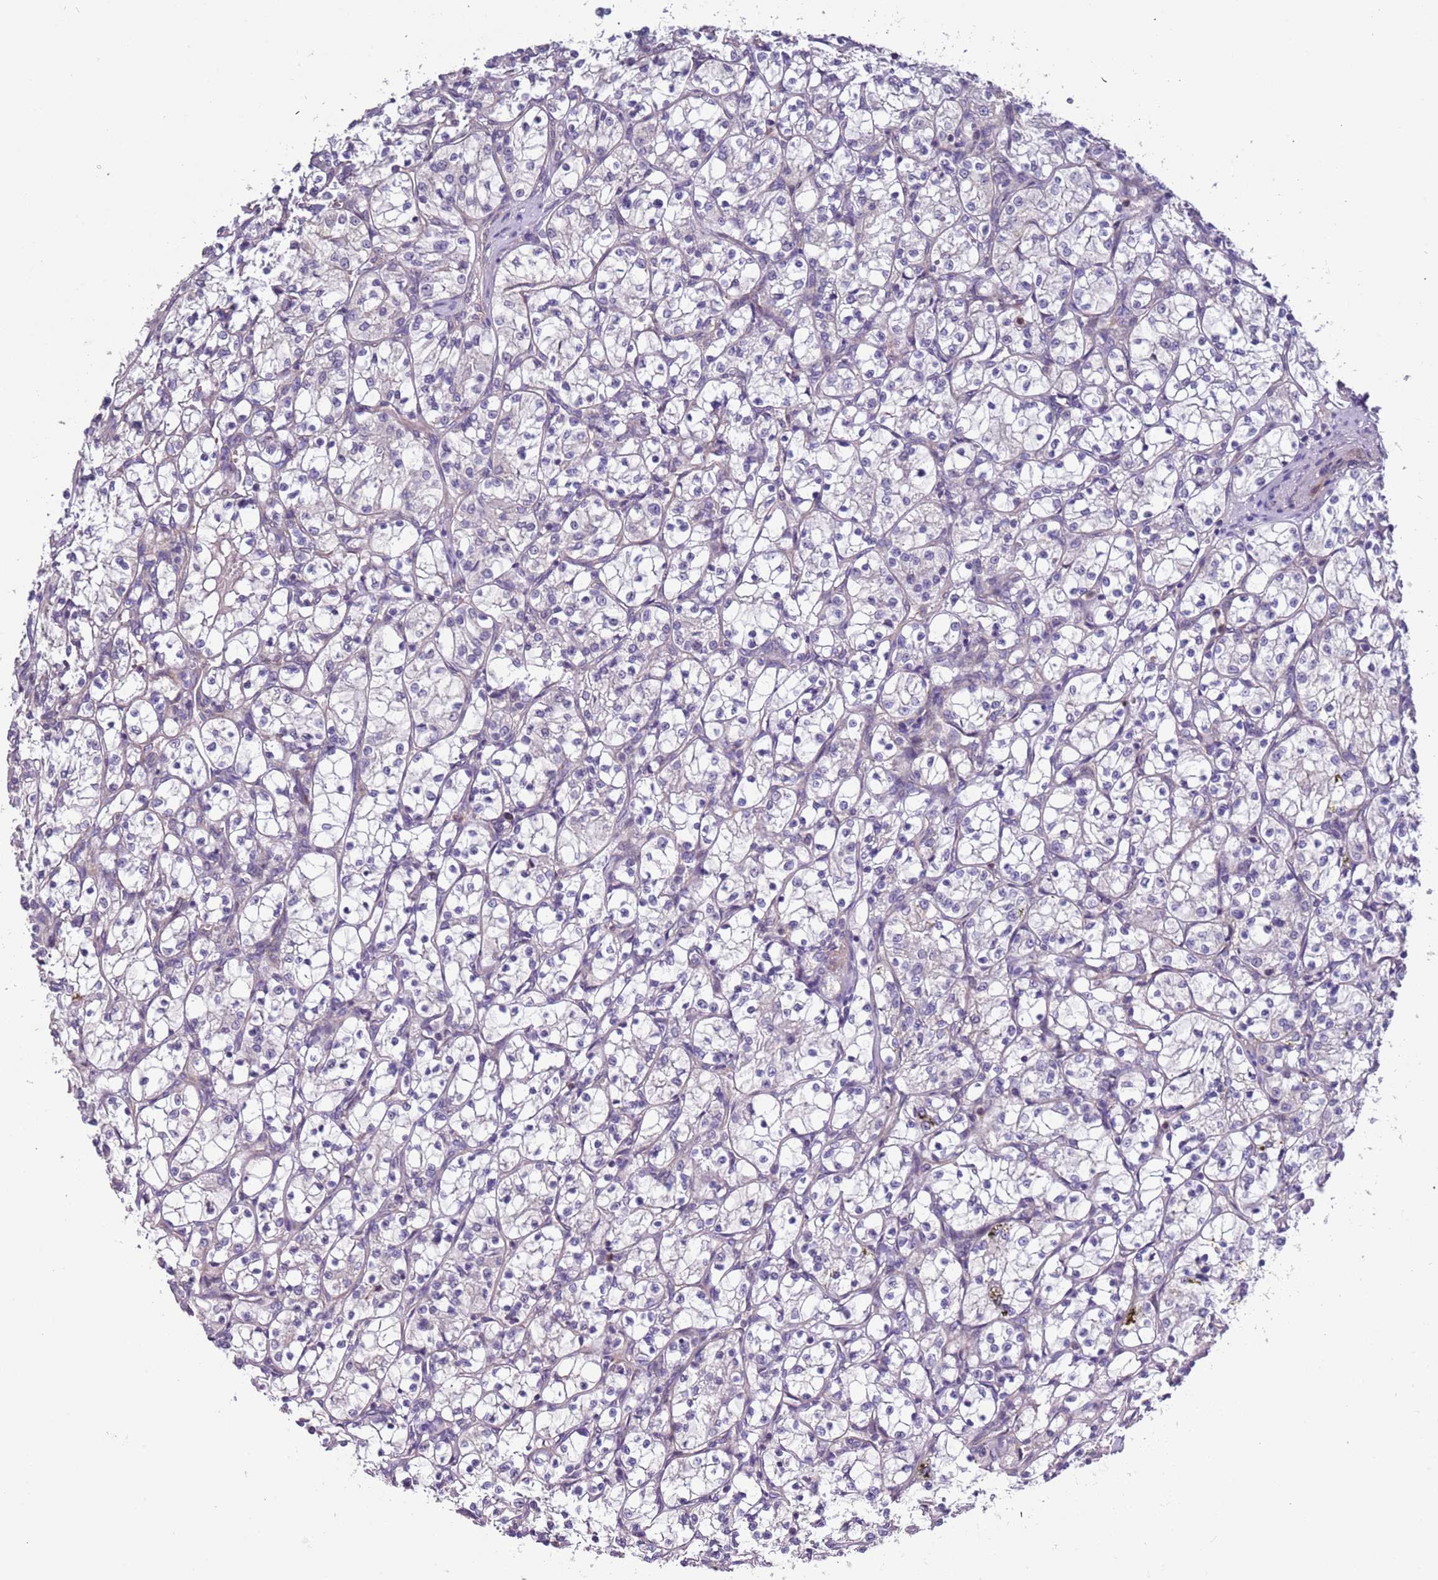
{"staining": {"intensity": "negative", "quantity": "none", "location": "none"}, "tissue": "renal cancer", "cell_type": "Tumor cells", "image_type": "cancer", "snomed": [{"axis": "morphology", "description": "Adenocarcinoma, NOS"}, {"axis": "topography", "description": "Kidney"}], "caption": "A micrograph of renal cancer stained for a protein reveals no brown staining in tumor cells.", "gene": "LAMB4", "patient": {"sex": "female", "age": 69}}